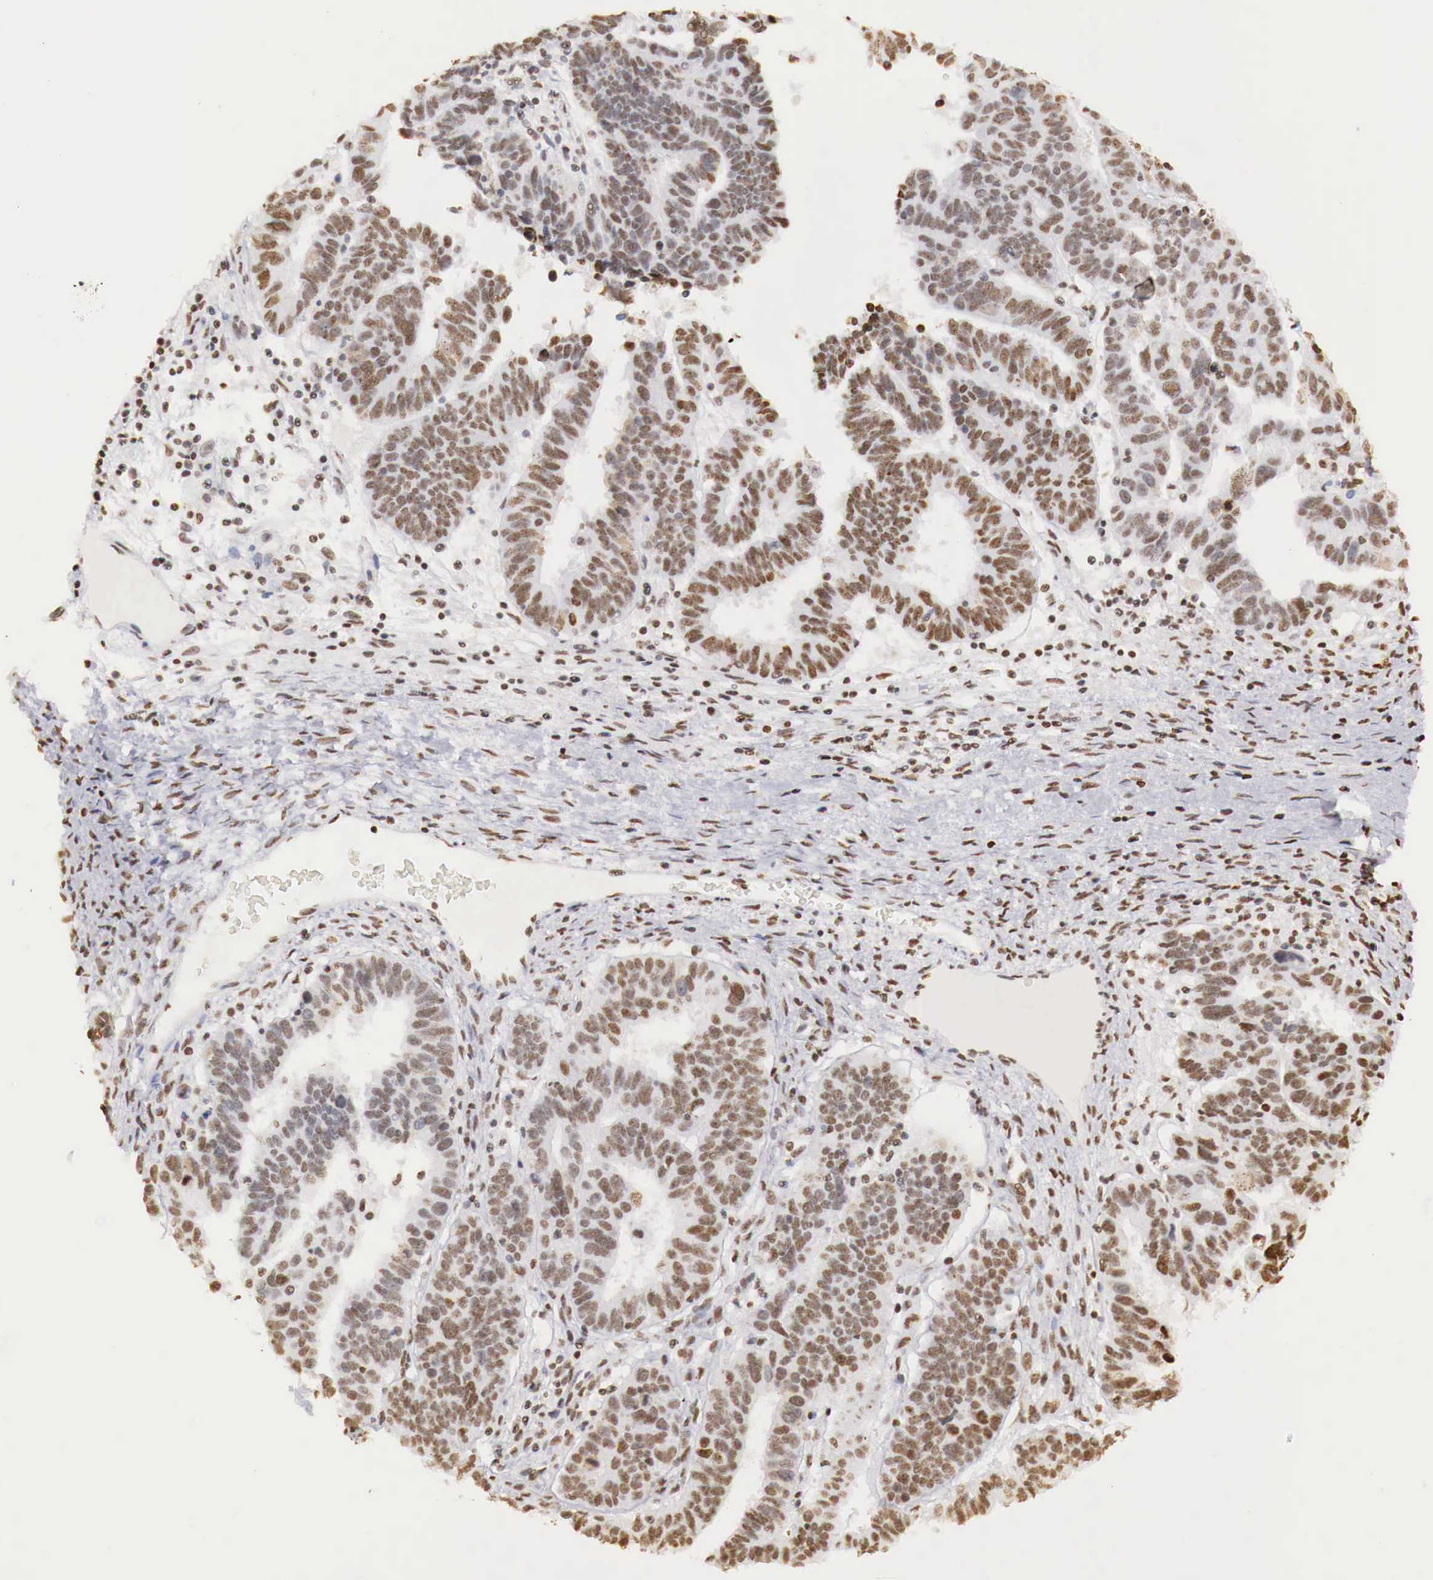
{"staining": {"intensity": "strong", "quantity": ">75%", "location": "nuclear"}, "tissue": "ovarian cancer", "cell_type": "Tumor cells", "image_type": "cancer", "snomed": [{"axis": "morphology", "description": "Carcinoma, endometroid"}, {"axis": "morphology", "description": "Cystadenocarcinoma, serous, NOS"}, {"axis": "topography", "description": "Ovary"}], "caption": "High-power microscopy captured an IHC photomicrograph of ovarian endometroid carcinoma, revealing strong nuclear staining in approximately >75% of tumor cells.", "gene": "DKC1", "patient": {"sex": "female", "age": 45}}